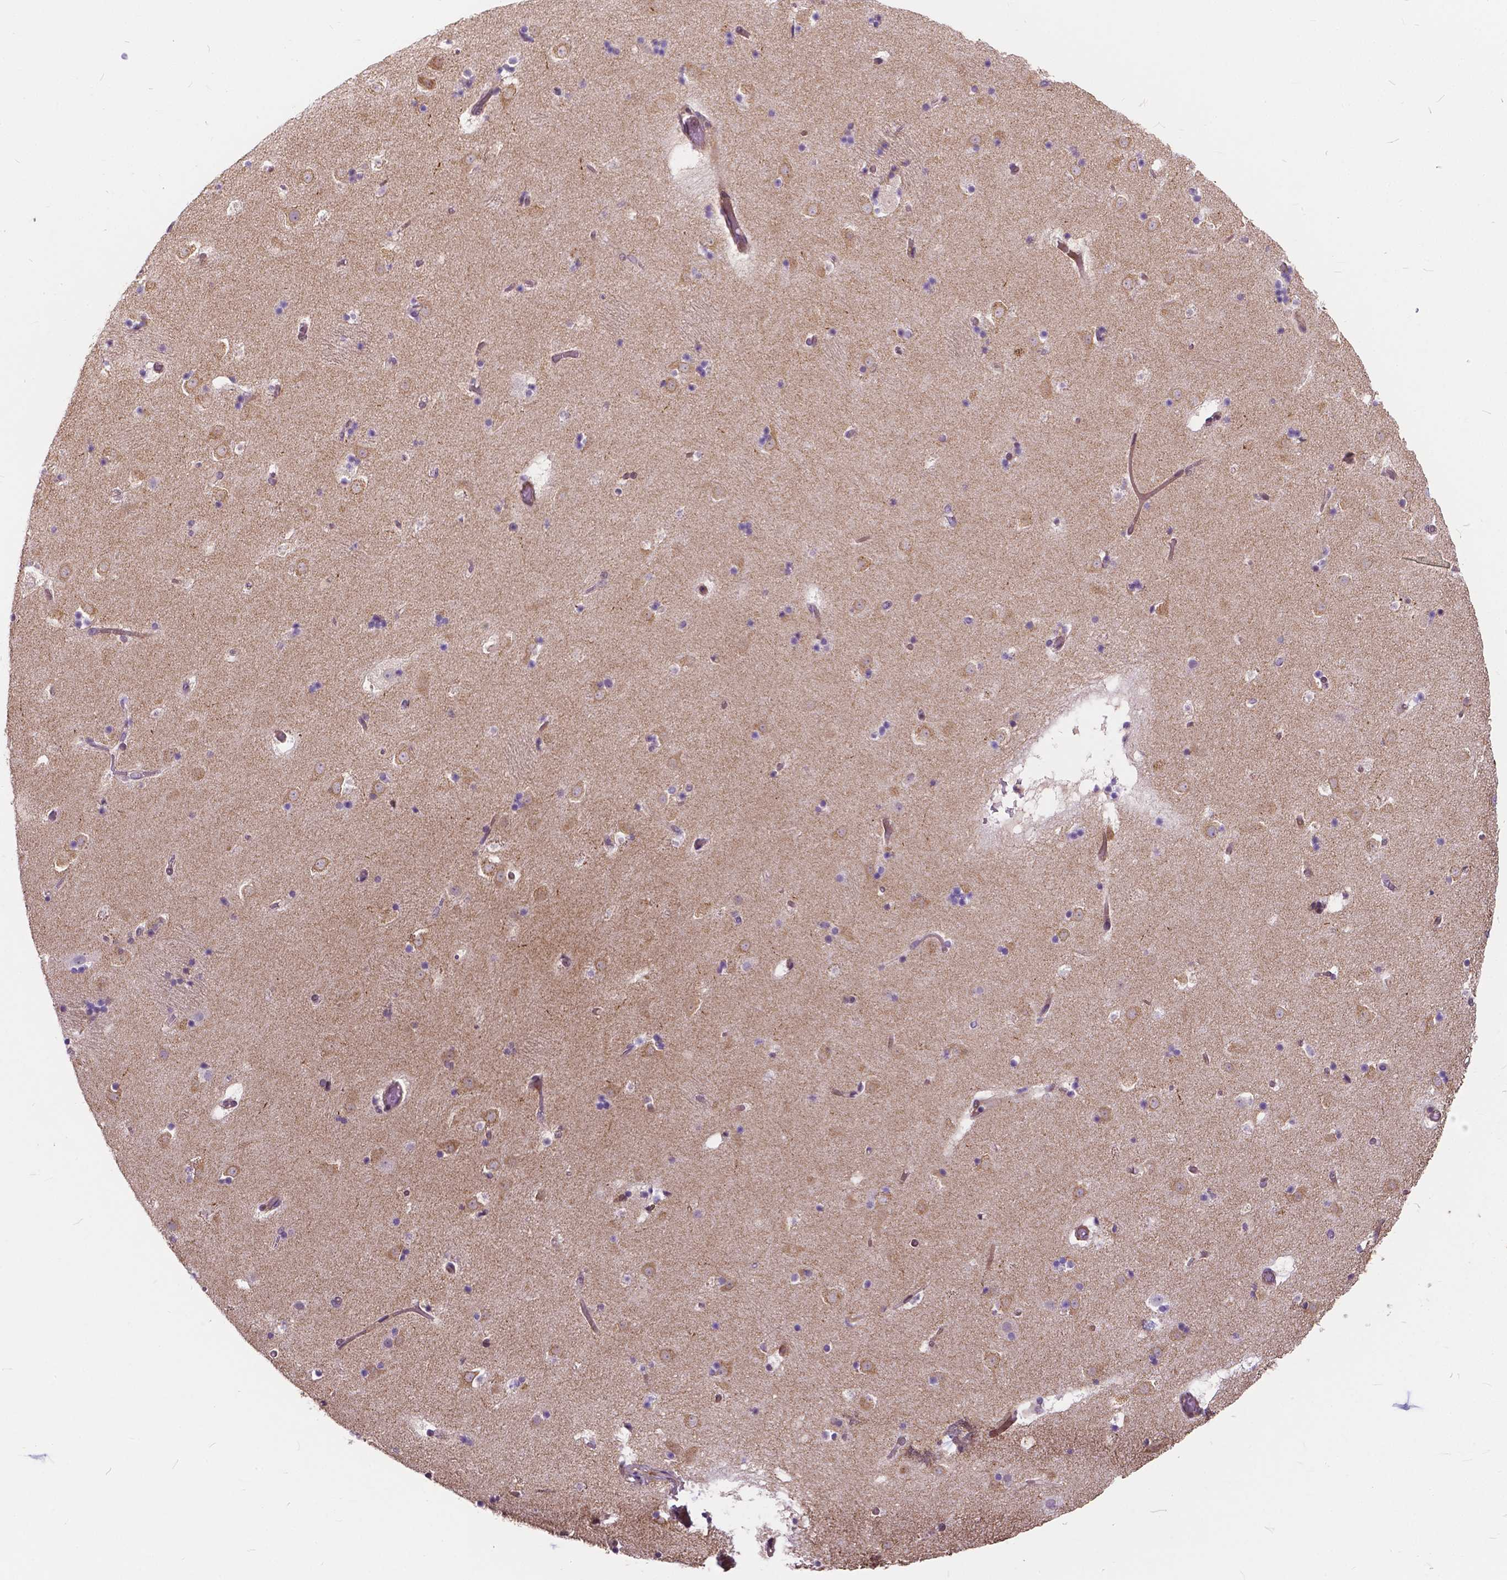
{"staining": {"intensity": "moderate", "quantity": "<25%", "location": "cytoplasmic/membranous"}, "tissue": "caudate", "cell_type": "Glial cells", "image_type": "normal", "snomed": [{"axis": "morphology", "description": "Normal tissue, NOS"}, {"axis": "topography", "description": "Lateral ventricle wall"}], "caption": "Benign caudate exhibits moderate cytoplasmic/membranous positivity in approximately <25% of glial cells, visualized by immunohistochemistry.", "gene": "INPP5E", "patient": {"sex": "female", "age": 42}}